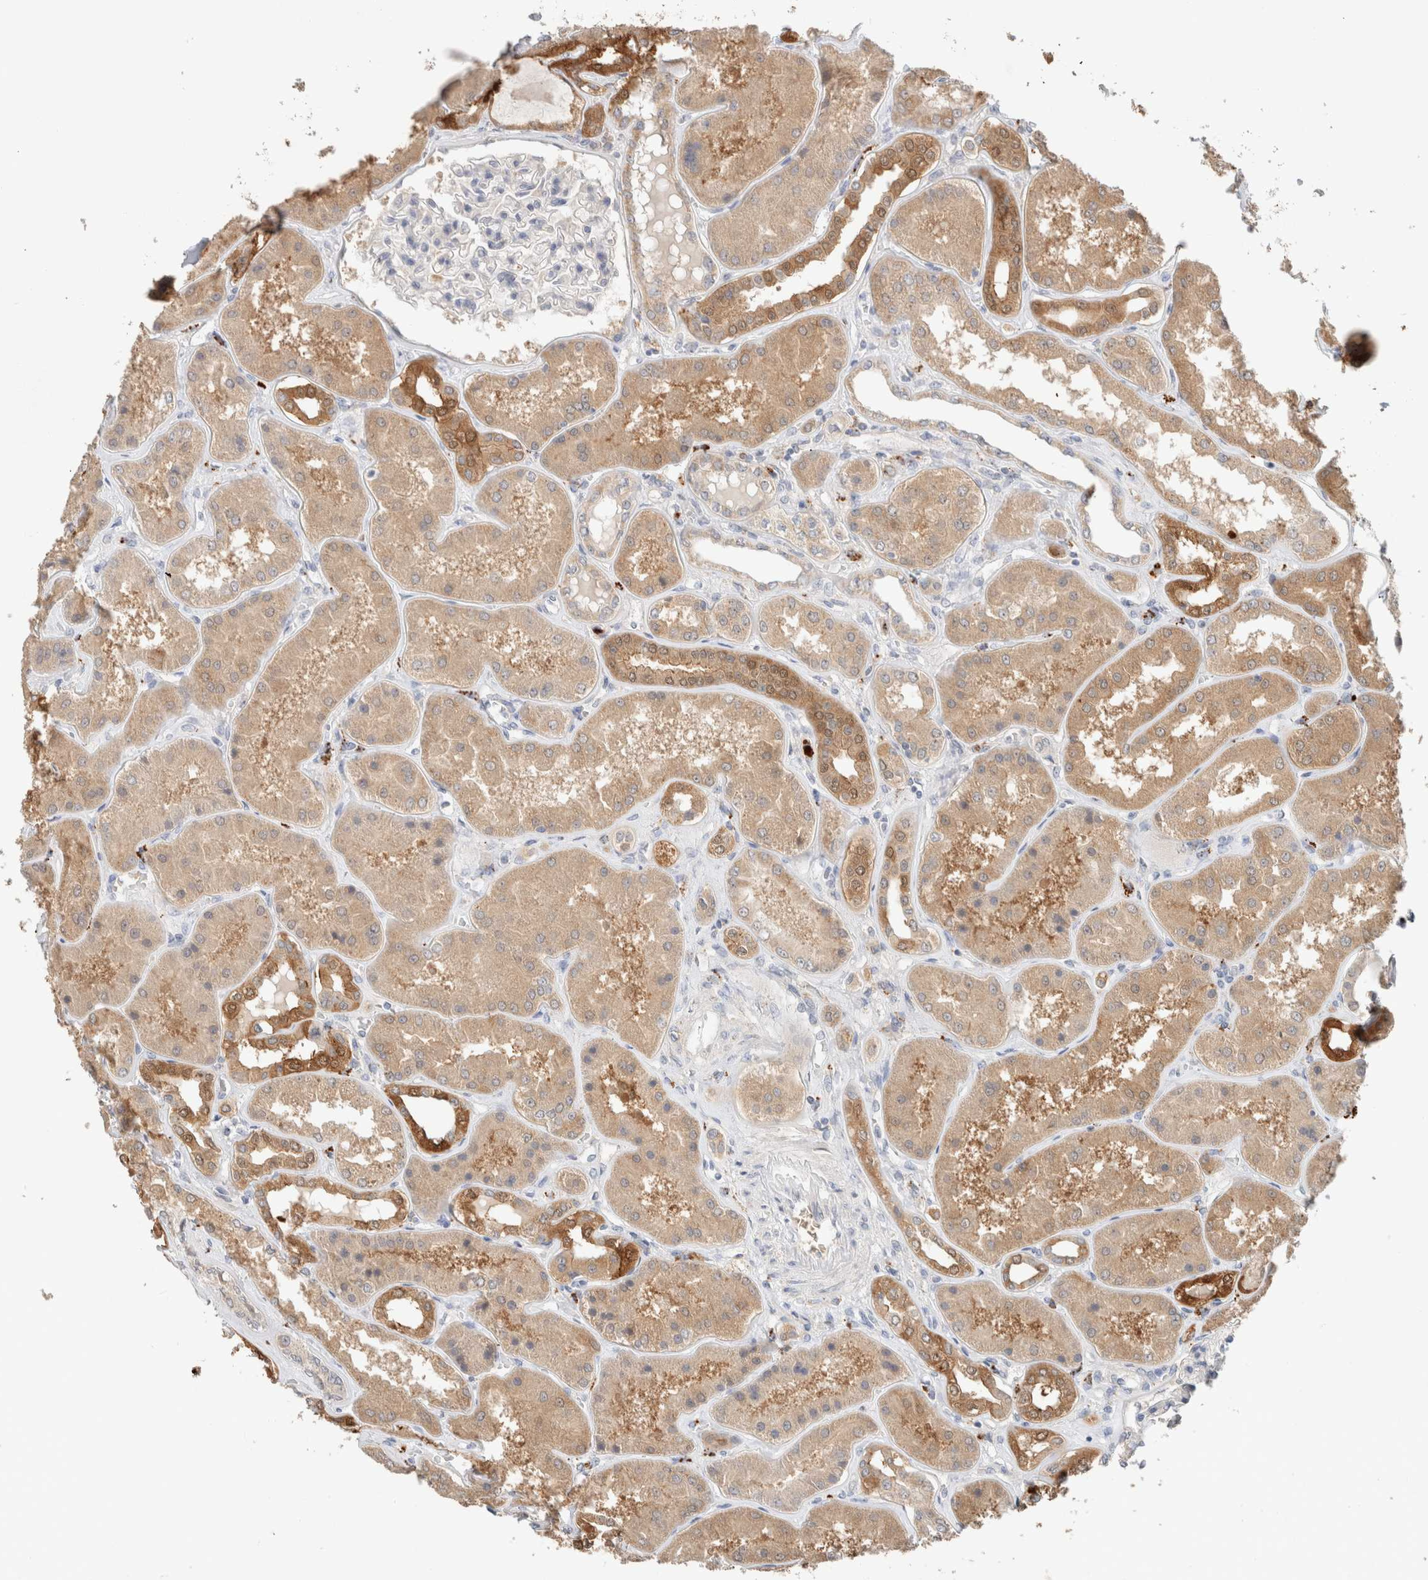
{"staining": {"intensity": "negative", "quantity": "none", "location": "none"}, "tissue": "kidney", "cell_type": "Cells in glomeruli", "image_type": "normal", "snomed": [{"axis": "morphology", "description": "Normal tissue, NOS"}, {"axis": "topography", "description": "Kidney"}], "caption": "Immunohistochemical staining of unremarkable kidney shows no significant staining in cells in glomeruli. (DAB immunohistochemistry (IHC) visualized using brightfield microscopy, high magnification).", "gene": "CA13", "patient": {"sex": "female", "age": 56}}